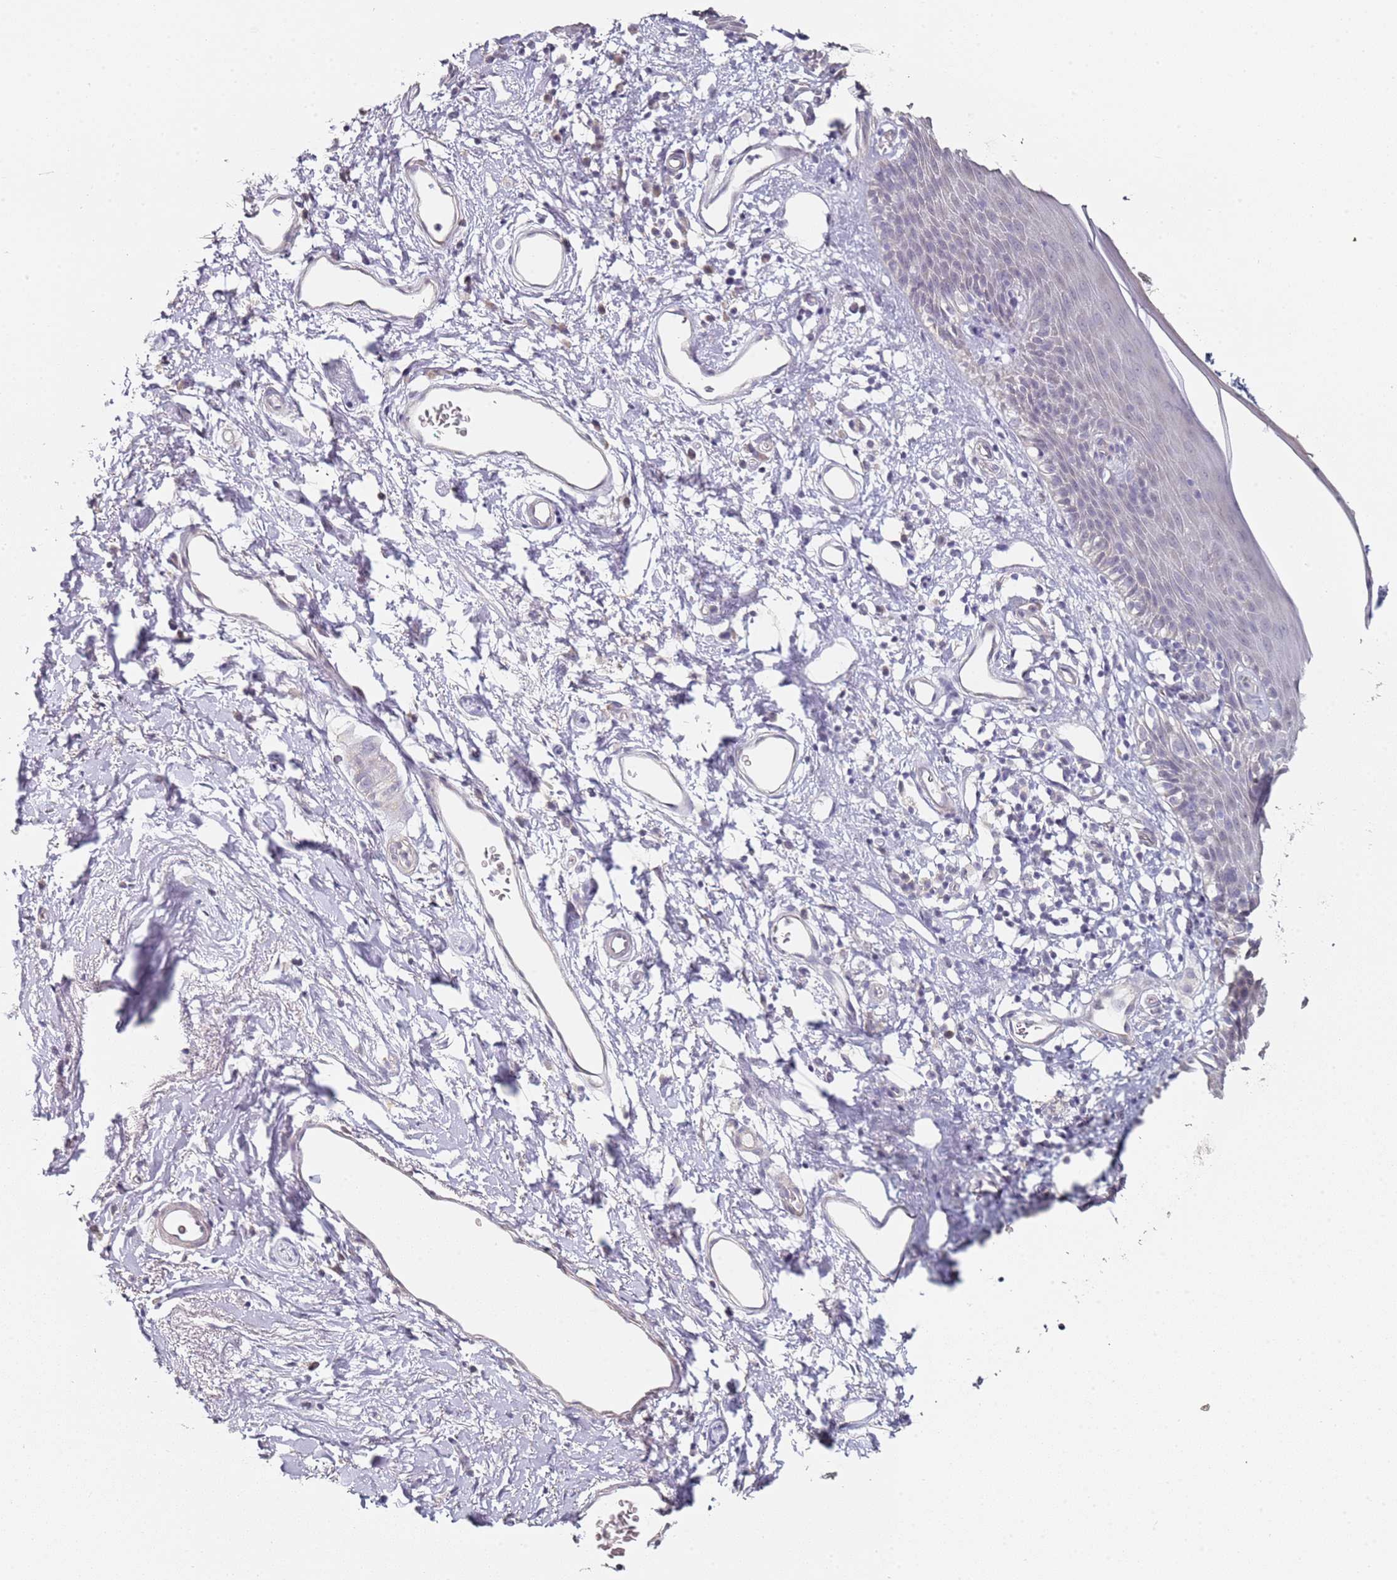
{"staining": {"intensity": "negative", "quantity": "none", "location": "none"}, "tissue": "skin", "cell_type": "Epidermal cells", "image_type": "normal", "snomed": [{"axis": "morphology", "description": "Normal tissue, NOS"}, {"axis": "topography", "description": "Vulva"}], "caption": "Protein analysis of unremarkable skin shows no significant staining in epidermal cells. (DAB (3,3'-diaminobenzidine) immunohistochemistry (IHC), high magnification).", "gene": "DNAH11", "patient": {"sex": "female", "age": 66}}